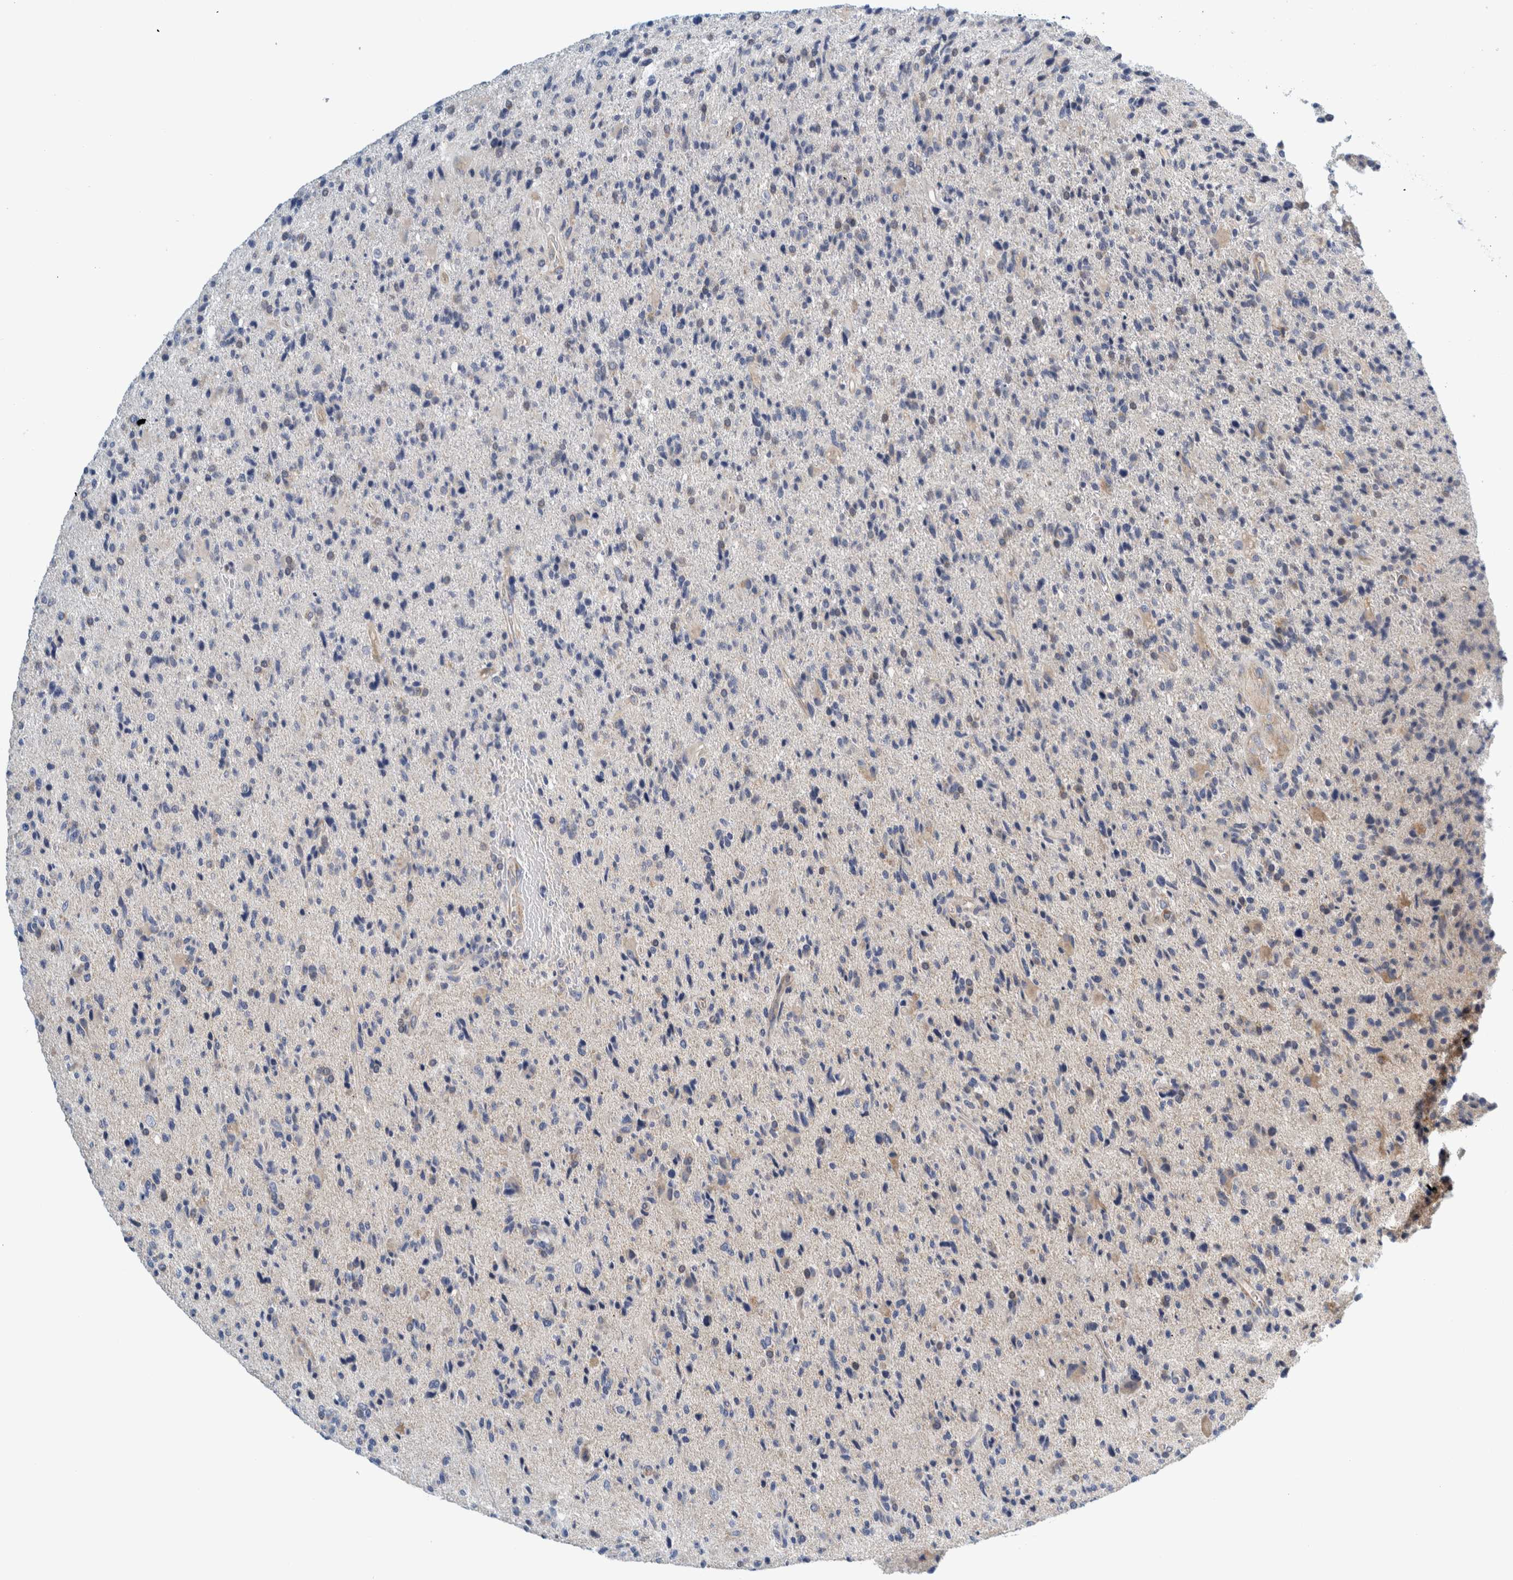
{"staining": {"intensity": "negative", "quantity": "none", "location": "none"}, "tissue": "glioma", "cell_type": "Tumor cells", "image_type": "cancer", "snomed": [{"axis": "morphology", "description": "Glioma, malignant, High grade"}, {"axis": "topography", "description": "Brain"}], "caption": "Malignant glioma (high-grade) was stained to show a protein in brown. There is no significant positivity in tumor cells. The staining was performed using DAB (3,3'-diaminobenzidine) to visualize the protein expression in brown, while the nuclei were stained in blue with hematoxylin (Magnification: 20x).", "gene": "ZNF324B", "patient": {"sex": "male", "age": 72}}